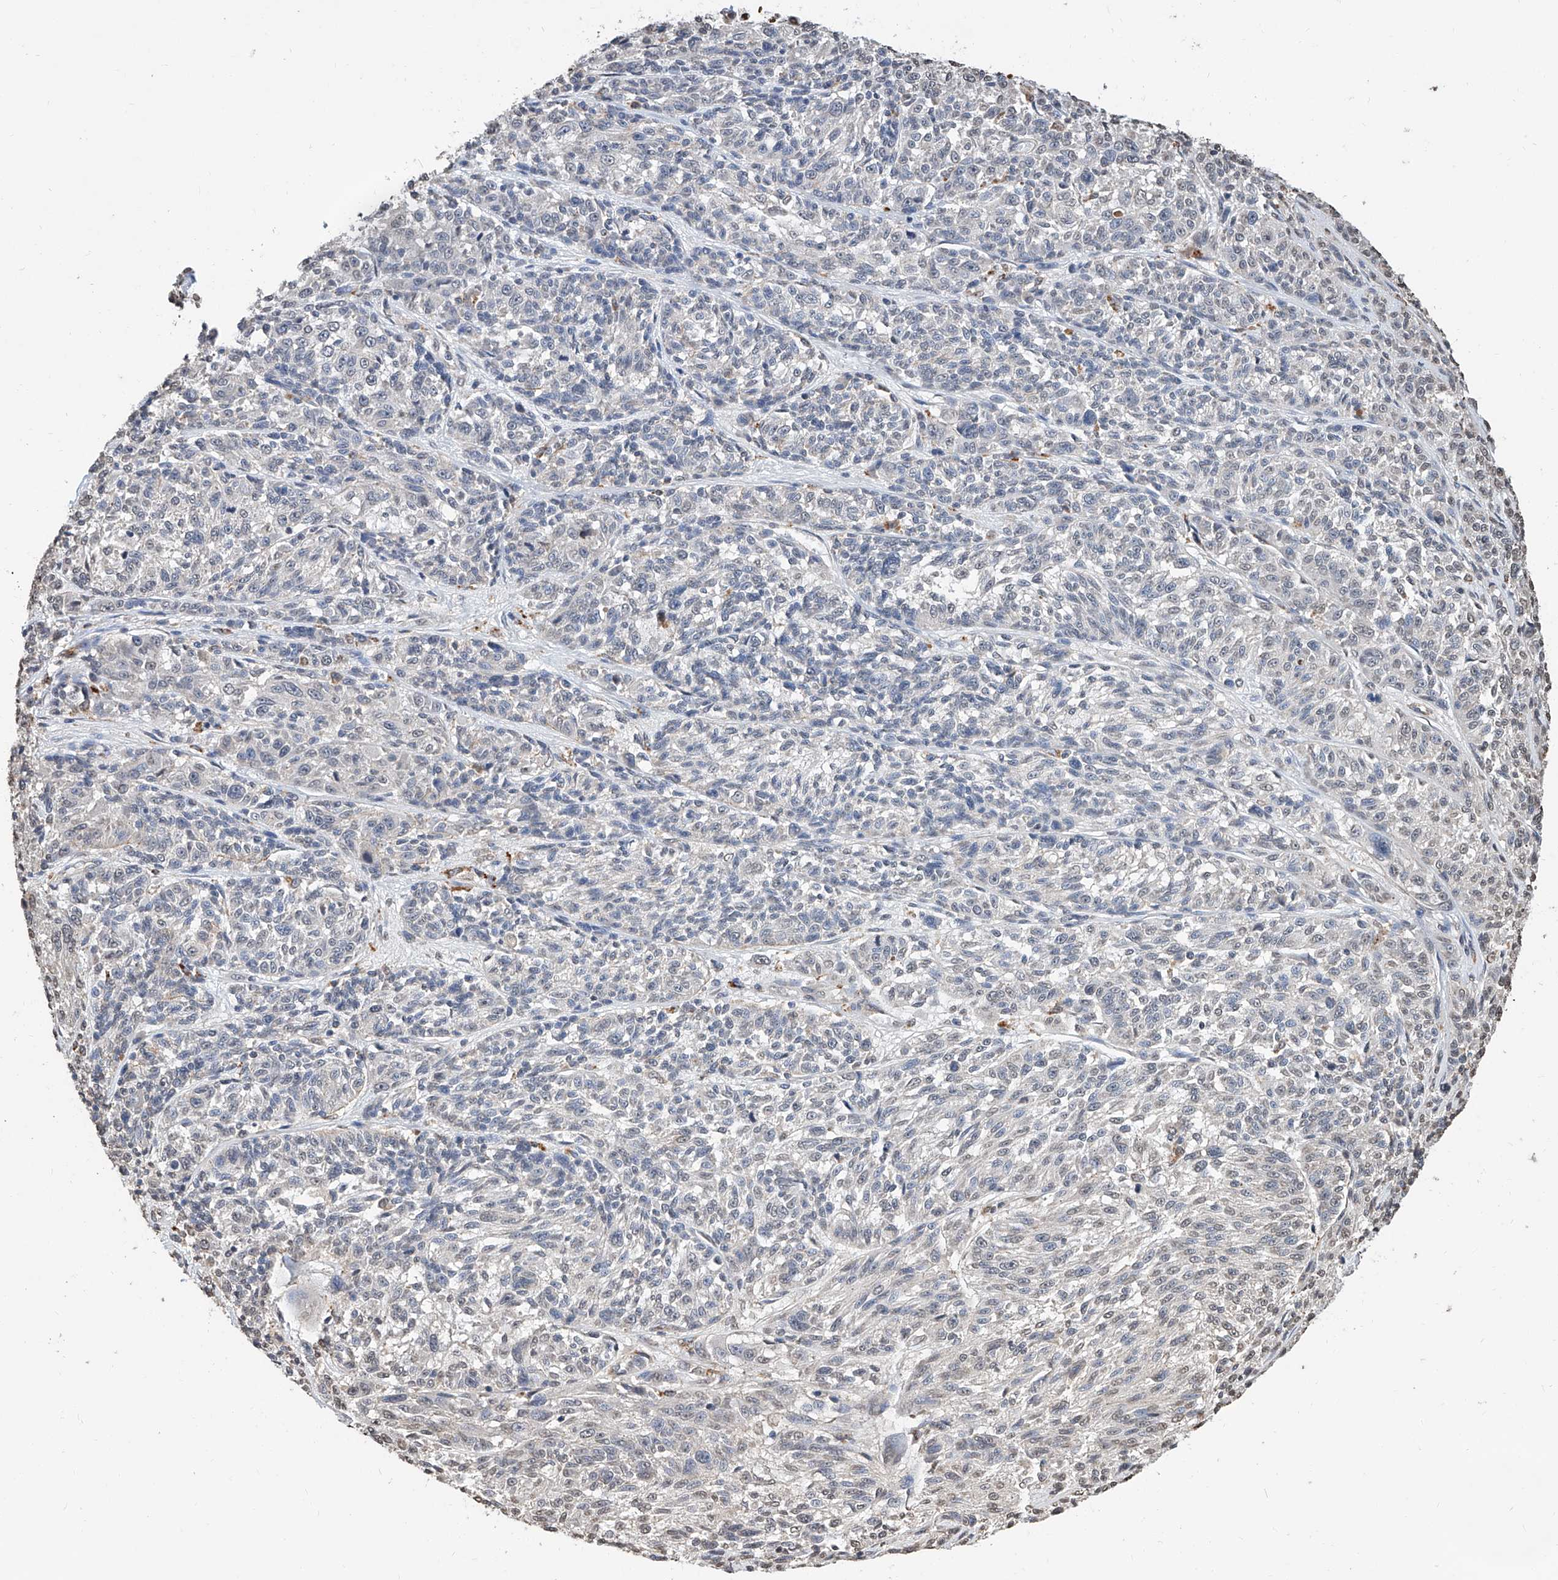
{"staining": {"intensity": "negative", "quantity": "none", "location": "none"}, "tissue": "melanoma", "cell_type": "Tumor cells", "image_type": "cancer", "snomed": [{"axis": "morphology", "description": "Malignant melanoma, NOS"}, {"axis": "topography", "description": "Skin"}], "caption": "The IHC micrograph has no significant positivity in tumor cells of malignant melanoma tissue. (DAB immunohistochemistry with hematoxylin counter stain).", "gene": "RP9", "patient": {"sex": "male", "age": 53}}